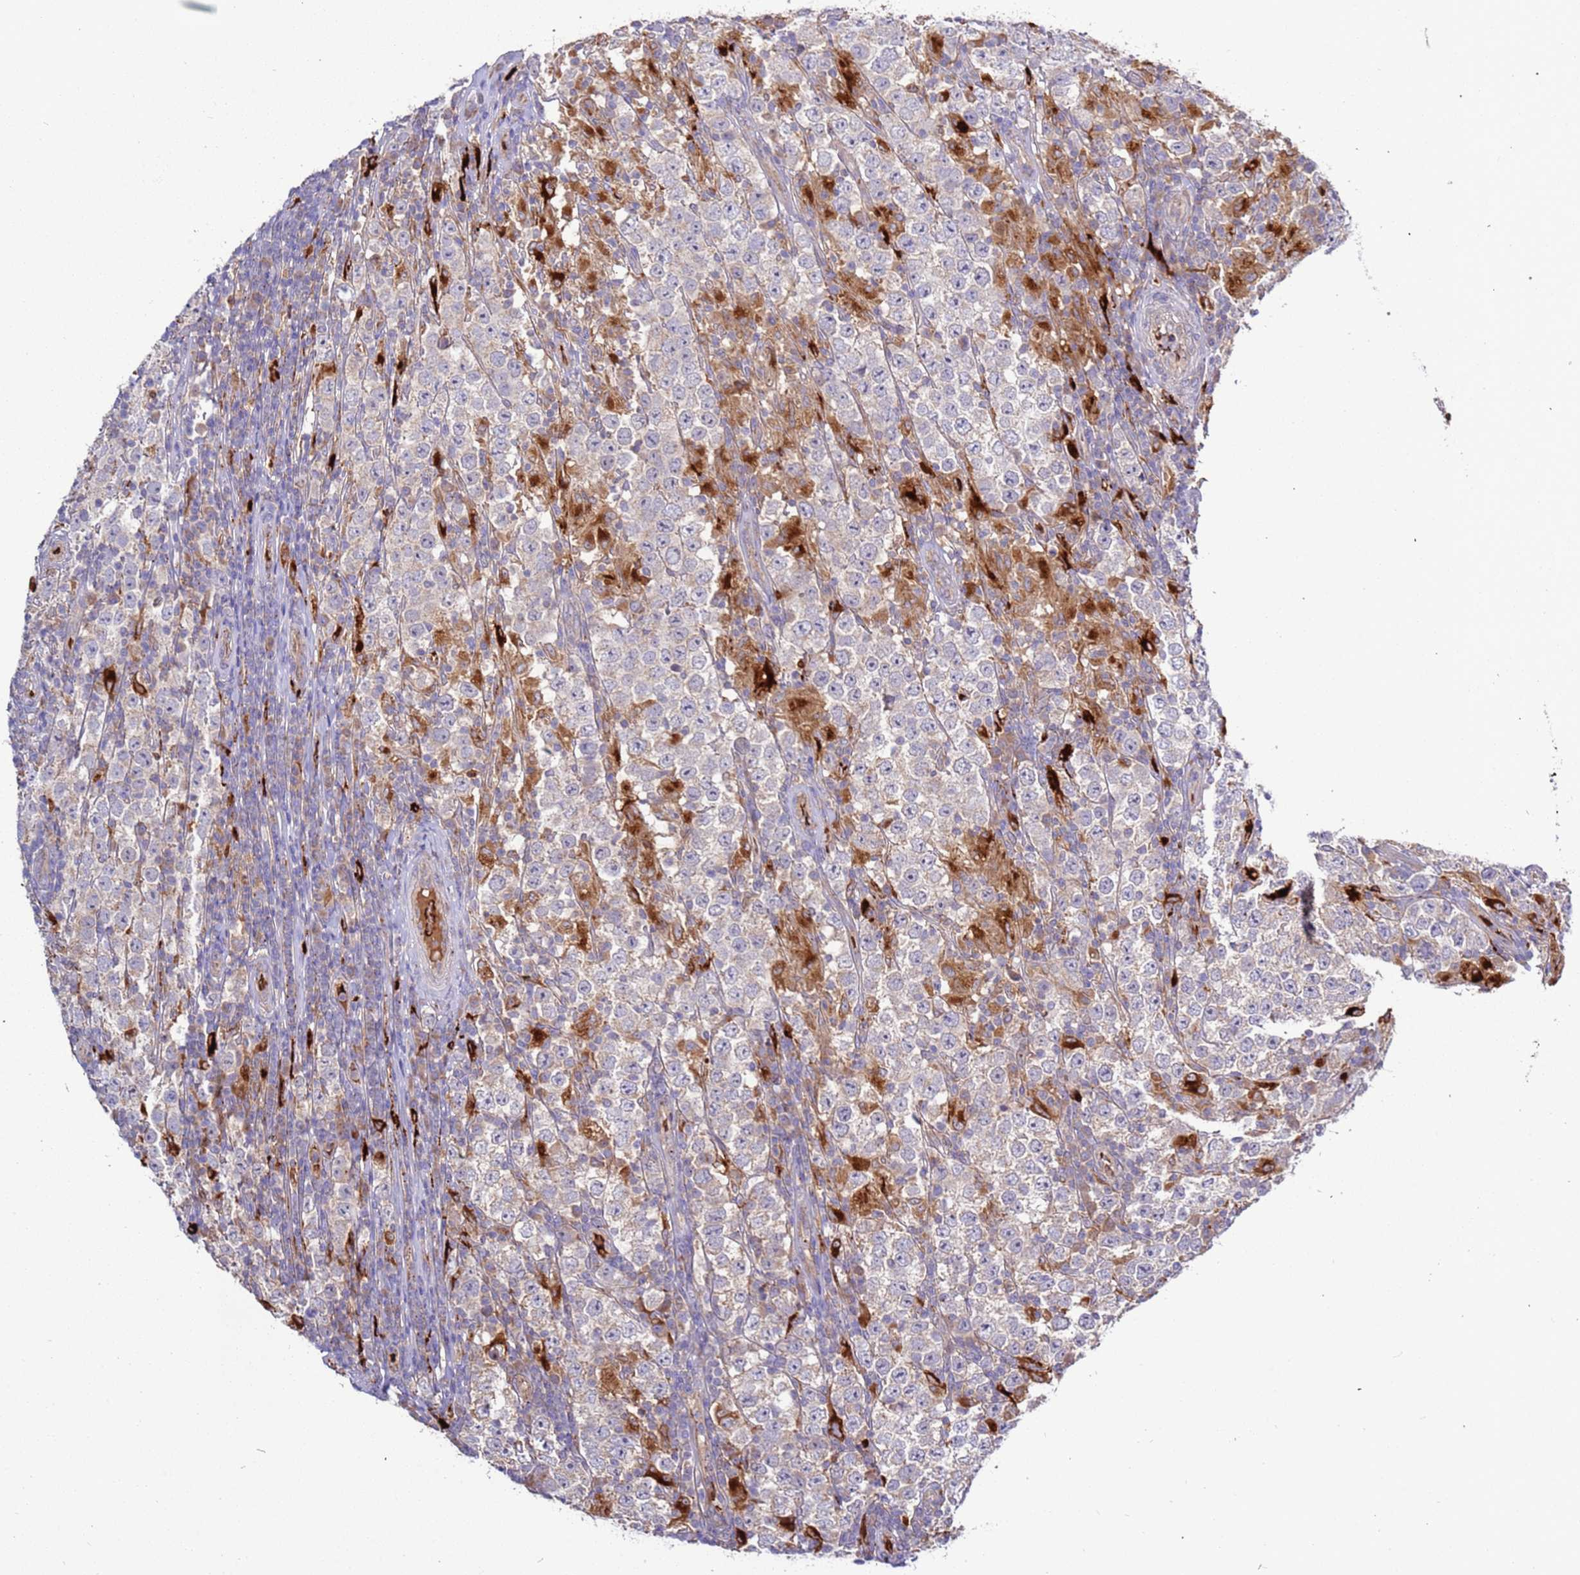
{"staining": {"intensity": "negative", "quantity": "none", "location": "none"}, "tissue": "testis cancer", "cell_type": "Tumor cells", "image_type": "cancer", "snomed": [{"axis": "morphology", "description": "Normal tissue, NOS"}, {"axis": "morphology", "description": "Urothelial carcinoma, High grade"}, {"axis": "morphology", "description": "Seminoma, NOS"}, {"axis": "morphology", "description": "Carcinoma, Embryonal, NOS"}, {"axis": "topography", "description": "Urinary bladder"}, {"axis": "topography", "description": "Testis"}], "caption": "DAB immunohistochemical staining of seminoma (testis) demonstrates no significant positivity in tumor cells. The staining is performed using DAB brown chromogen with nuclei counter-stained in using hematoxylin.", "gene": "VPS36", "patient": {"sex": "male", "age": 41}}